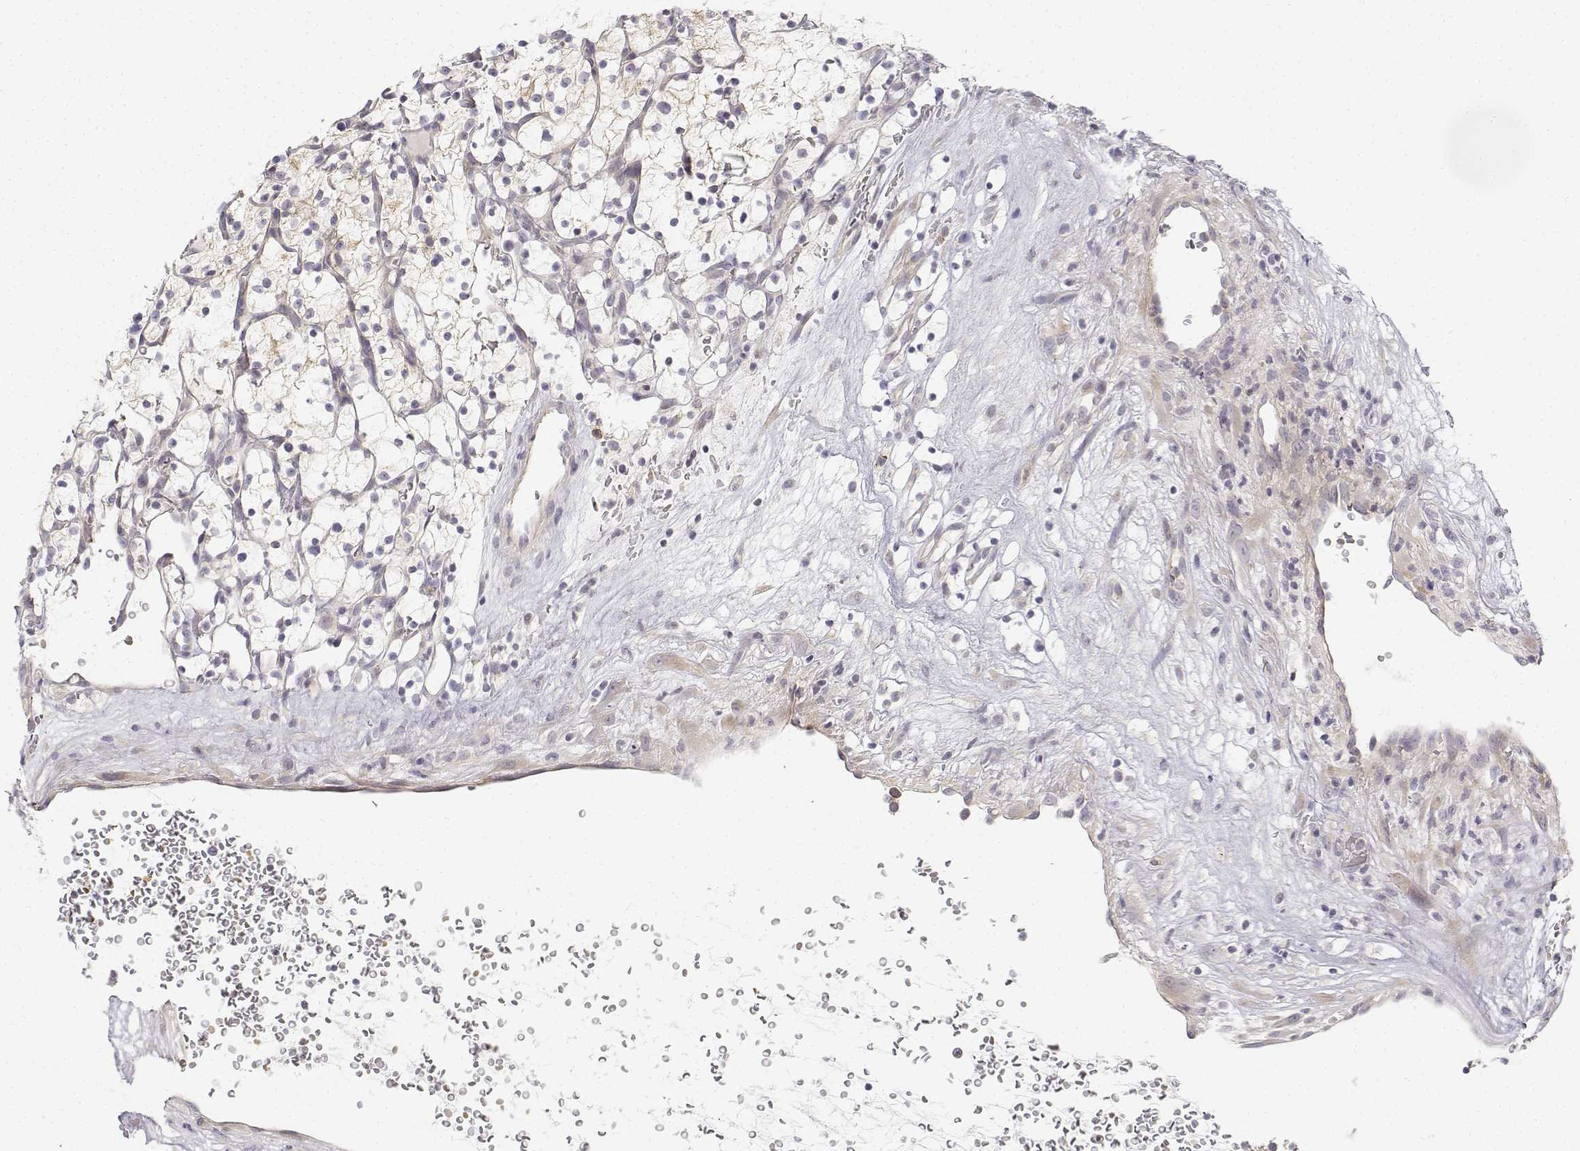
{"staining": {"intensity": "negative", "quantity": "none", "location": "none"}, "tissue": "renal cancer", "cell_type": "Tumor cells", "image_type": "cancer", "snomed": [{"axis": "morphology", "description": "Adenocarcinoma, NOS"}, {"axis": "topography", "description": "Kidney"}], "caption": "Immunohistochemical staining of renal cancer displays no significant positivity in tumor cells. The staining was performed using DAB (3,3'-diaminobenzidine) to visualize the protein expression in brown, while the nuclei were stained in blue with hematoxylin (Magnification: 20x).", "gene": "GLIPR1L2", "patient": {"sex": "female", "age": 64}}